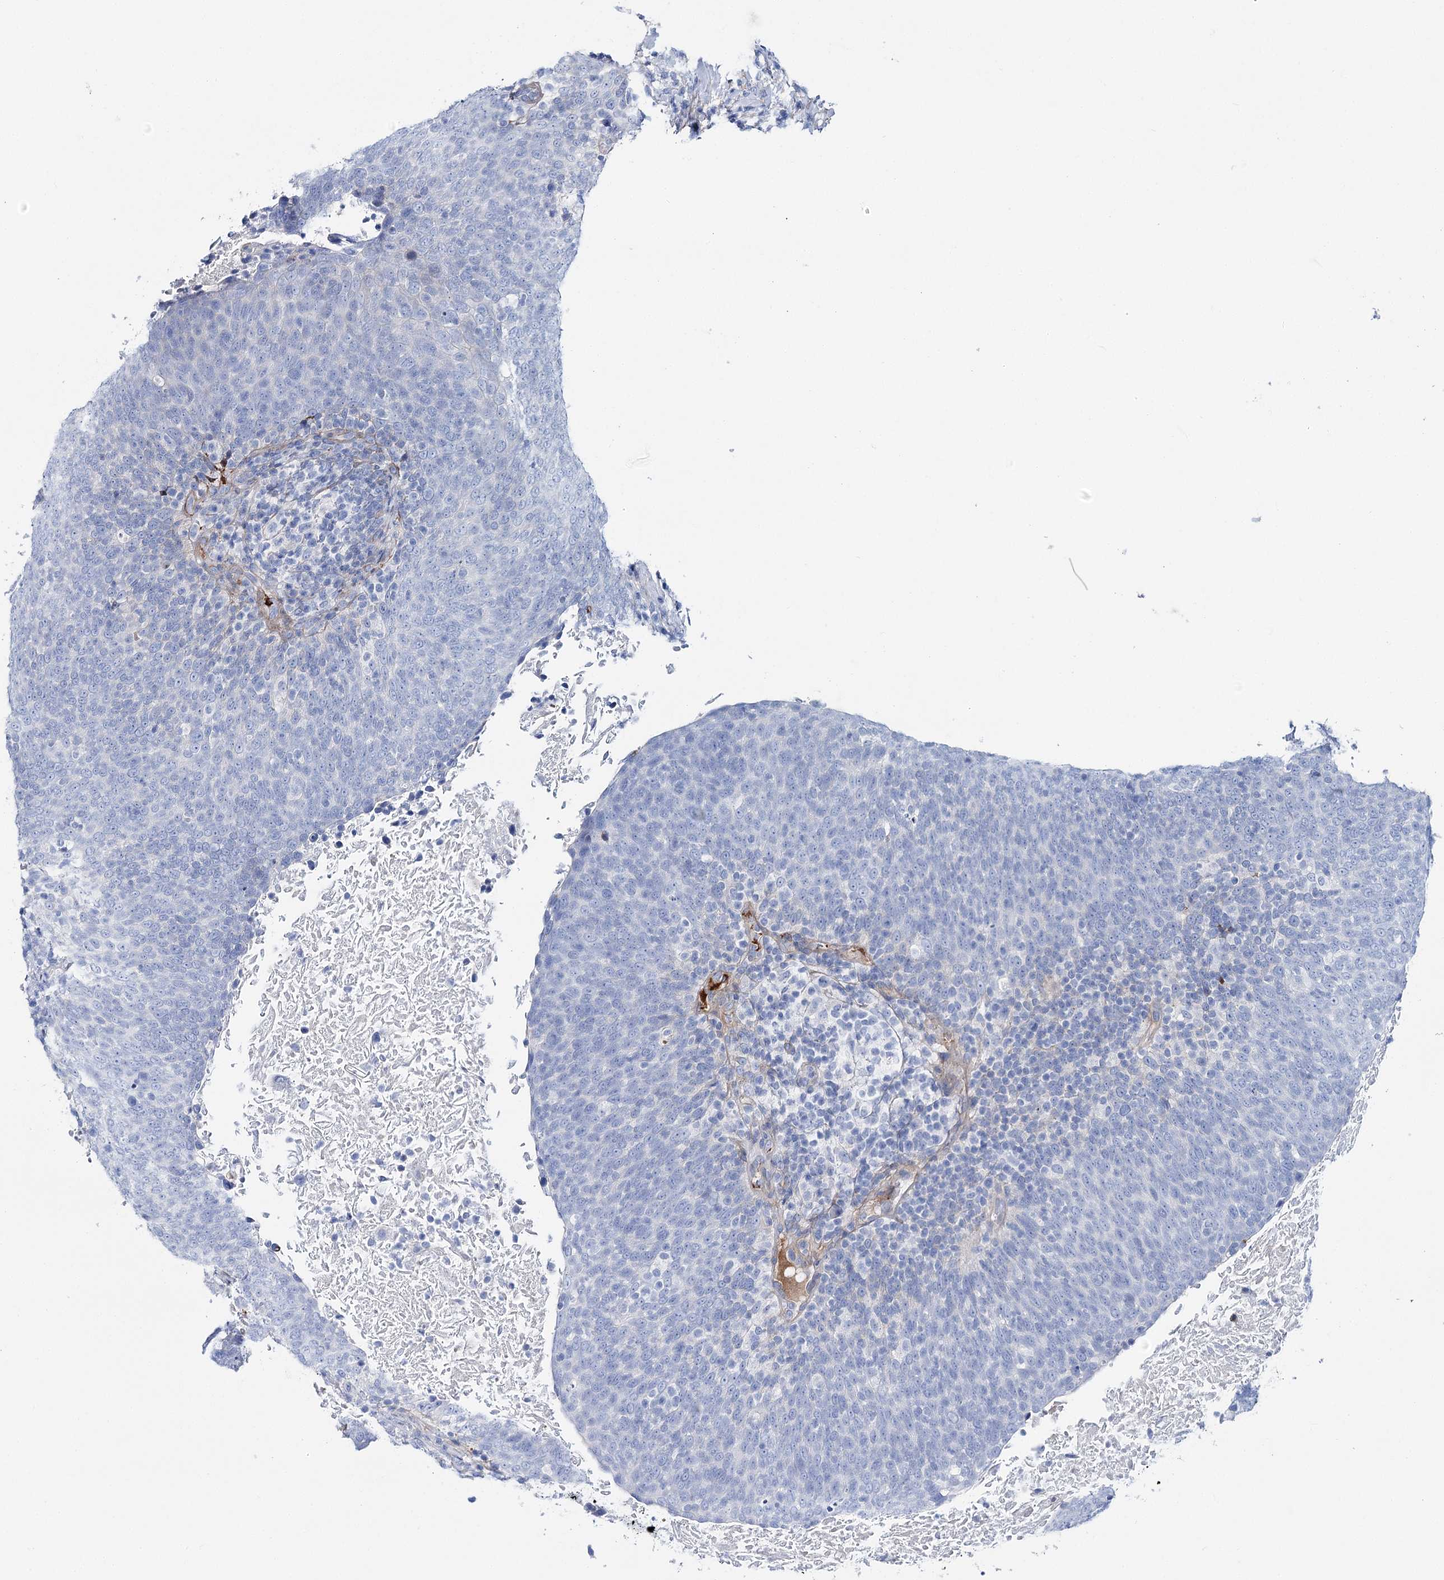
{"staining": {"intensity": "negative", "quantity": "none", "location": "none"}, "tissue": "head and neck cancer", "cell_type": "Tumor cells", "image_type": "cancer", "snomed": [{"axis": "morphology", "description": "Squamous cell carcinoma, NOS"}, {"axis": "morphology", "description": "Squamous cell carcinoma, metastatic, NOS"}, {"axis": "topography", "description": "Lymph node"}, {"axis": "topography", "description": "Head-Neck"}], "caption": "The photomicrograph exhibits no significant positivity in tumor cells of head and neck cancer (metastatic squamous cell carcinoma).", "gene": "ANKRD23", "patient": {"sex": "male", "age": 62}}